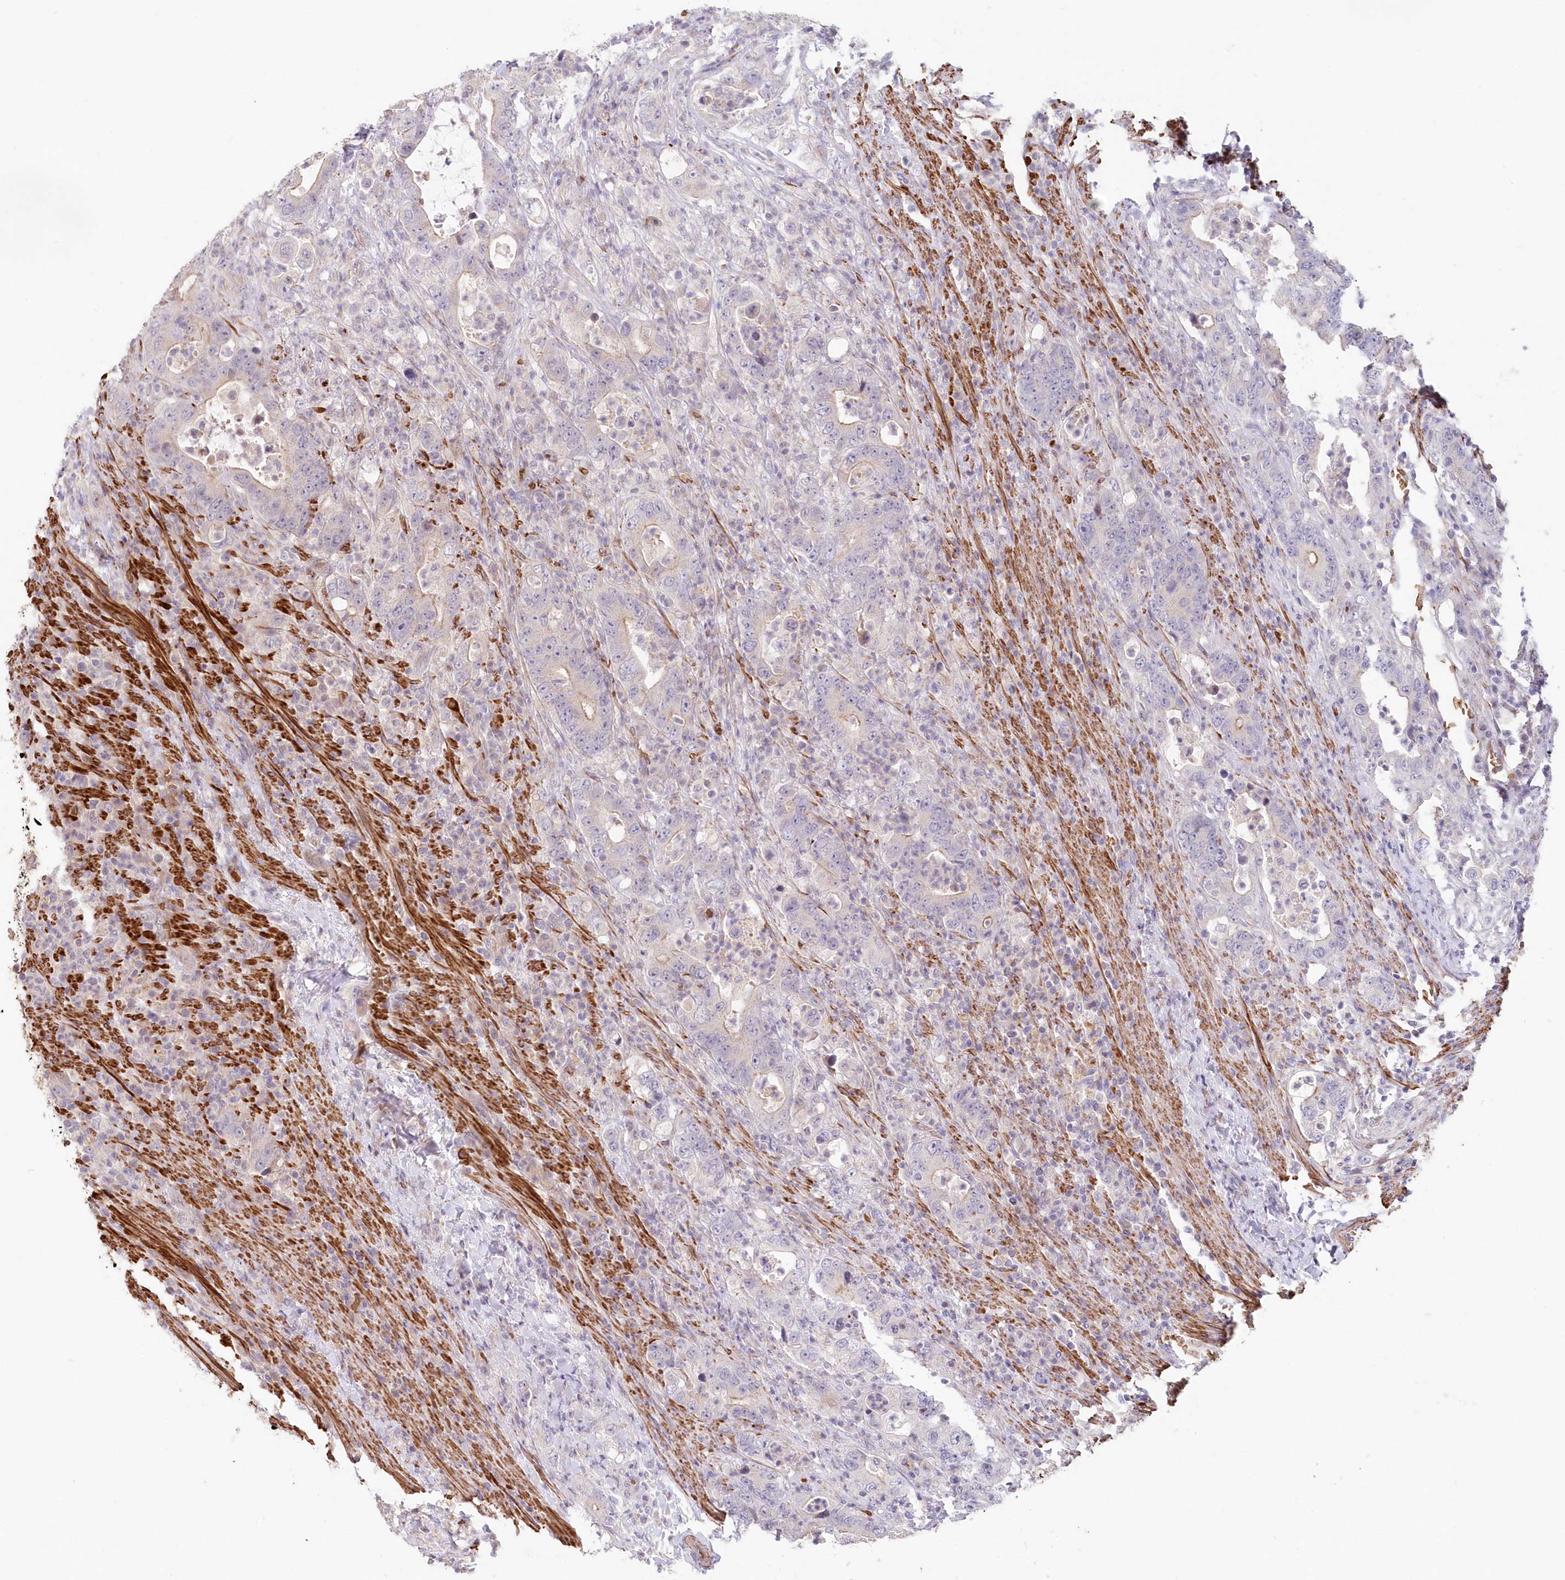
{"staining": {"intensity": "negative", "quantity": "none", "location": "none"}, "tissue": "colorectal cancer", "cell_type": "Tumor cells", "image_type": "cancer", "snomed": [{"axis": "morphology", "description": "Adenocarcinoma, NOS"}, {"axis": "topography", "description": "Colon"}], "caption": "High power microscopy micrograph of an immunohistochemistry (IHC) photomicrograph of colorectal adenocarcinoma, revealing no significant positivity in tumor cells. (DAB immunohistochemistry, high magnification).", "gene": "SERINC1", "patient": {"sex": "female", "age": 75}}